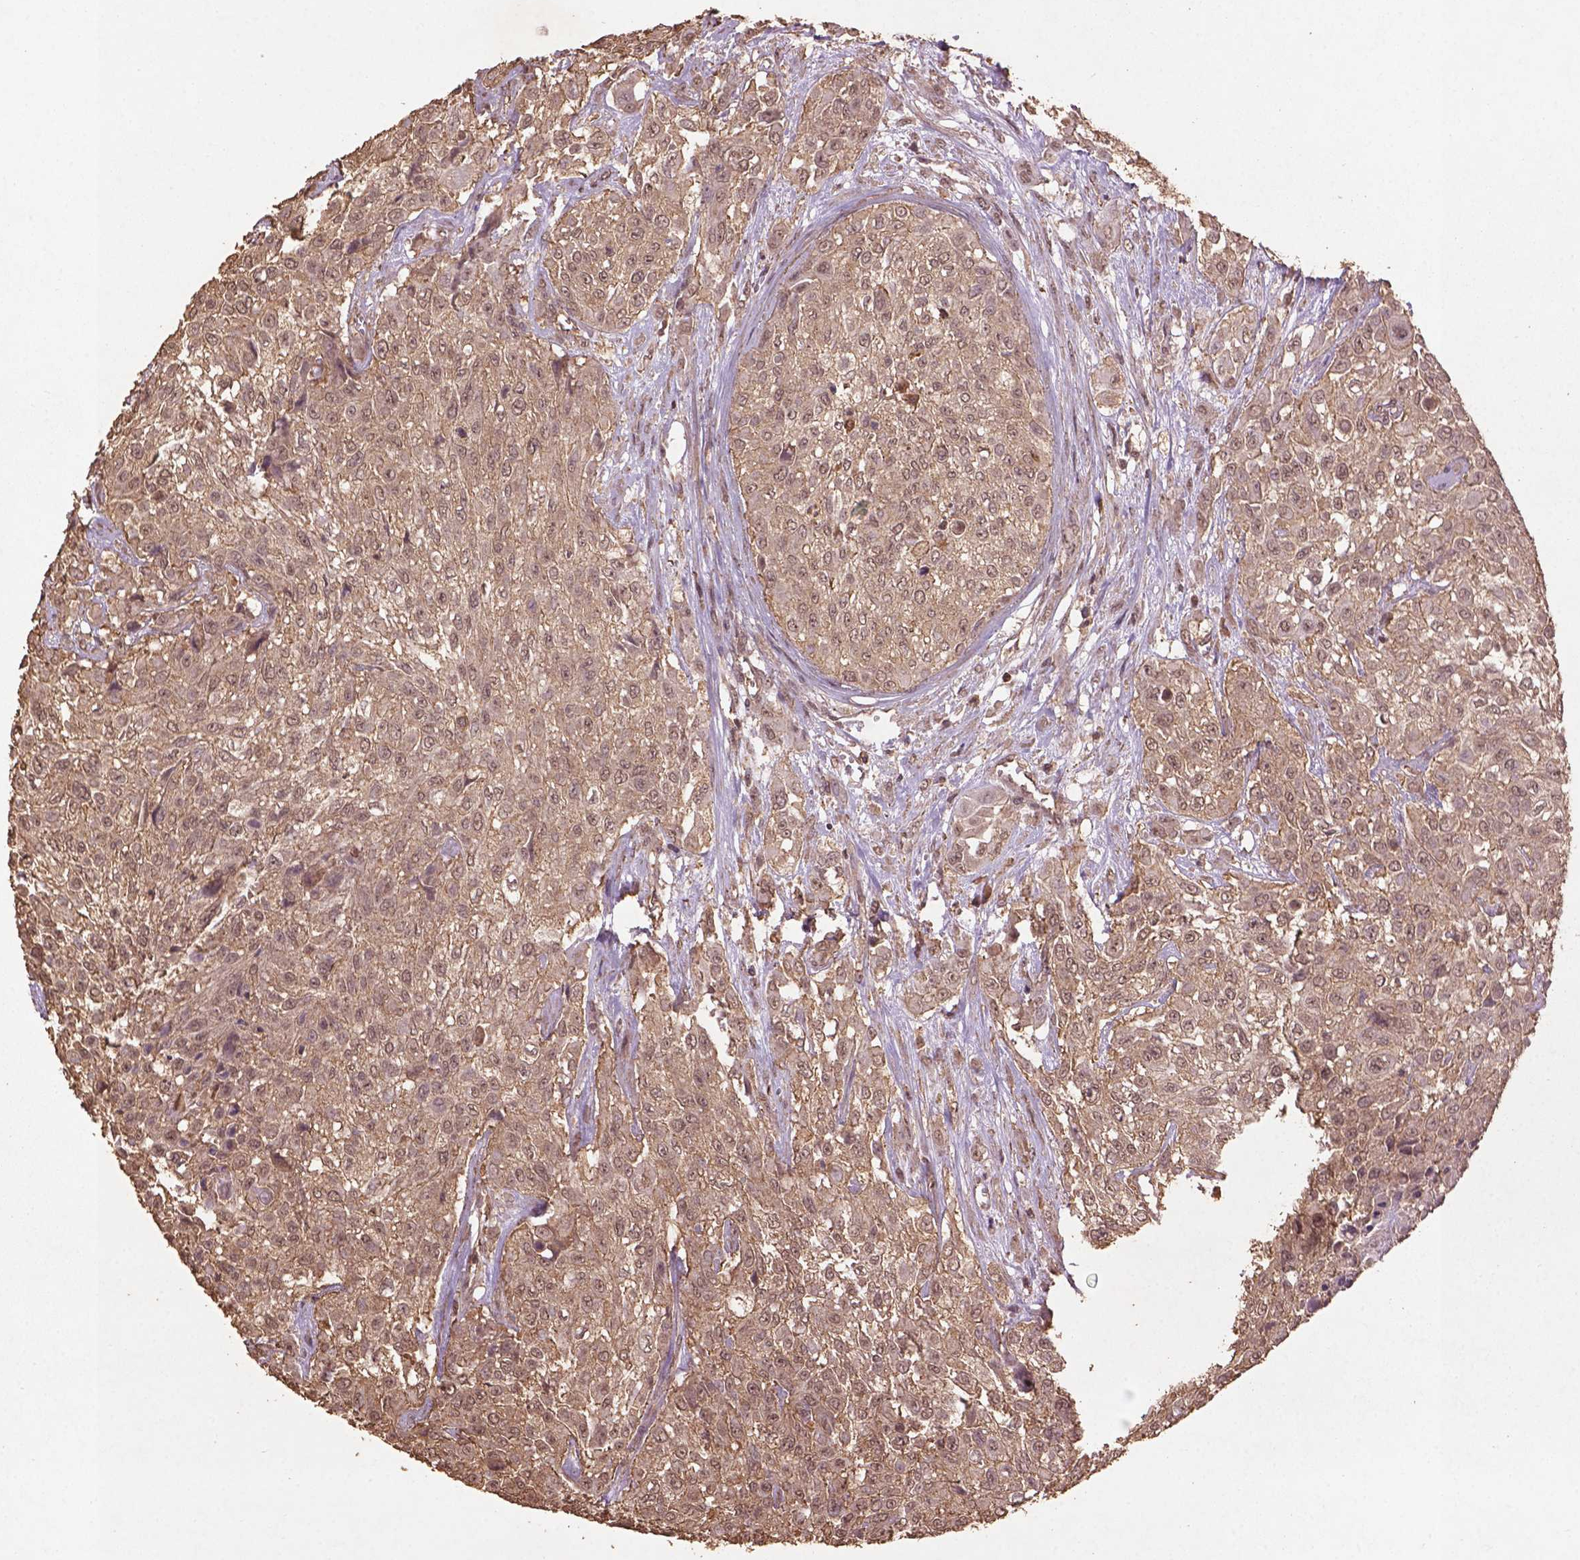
{"staining": {"intensity": "weak", "quantity": ">75%", "location": "cytoplasmic/membranous"}, "tissue": "urothelial cancer", "cell_type": "Tumor cells", "image_type": "cancer", "snomed": [{"axis": "morphology", "description": "Urothelial carcinoma, High grade"}, {"axis": "topography", "description": "Urinary bladder"}], "caption": "Protein staining of high-grade urothelial carcinoma tissue displays weak cytoplasmic/membranous positivity in approximately >75% of tumor cells.", "gene": "BABAM1", "patient": {"sex": "male", "age": 57}}